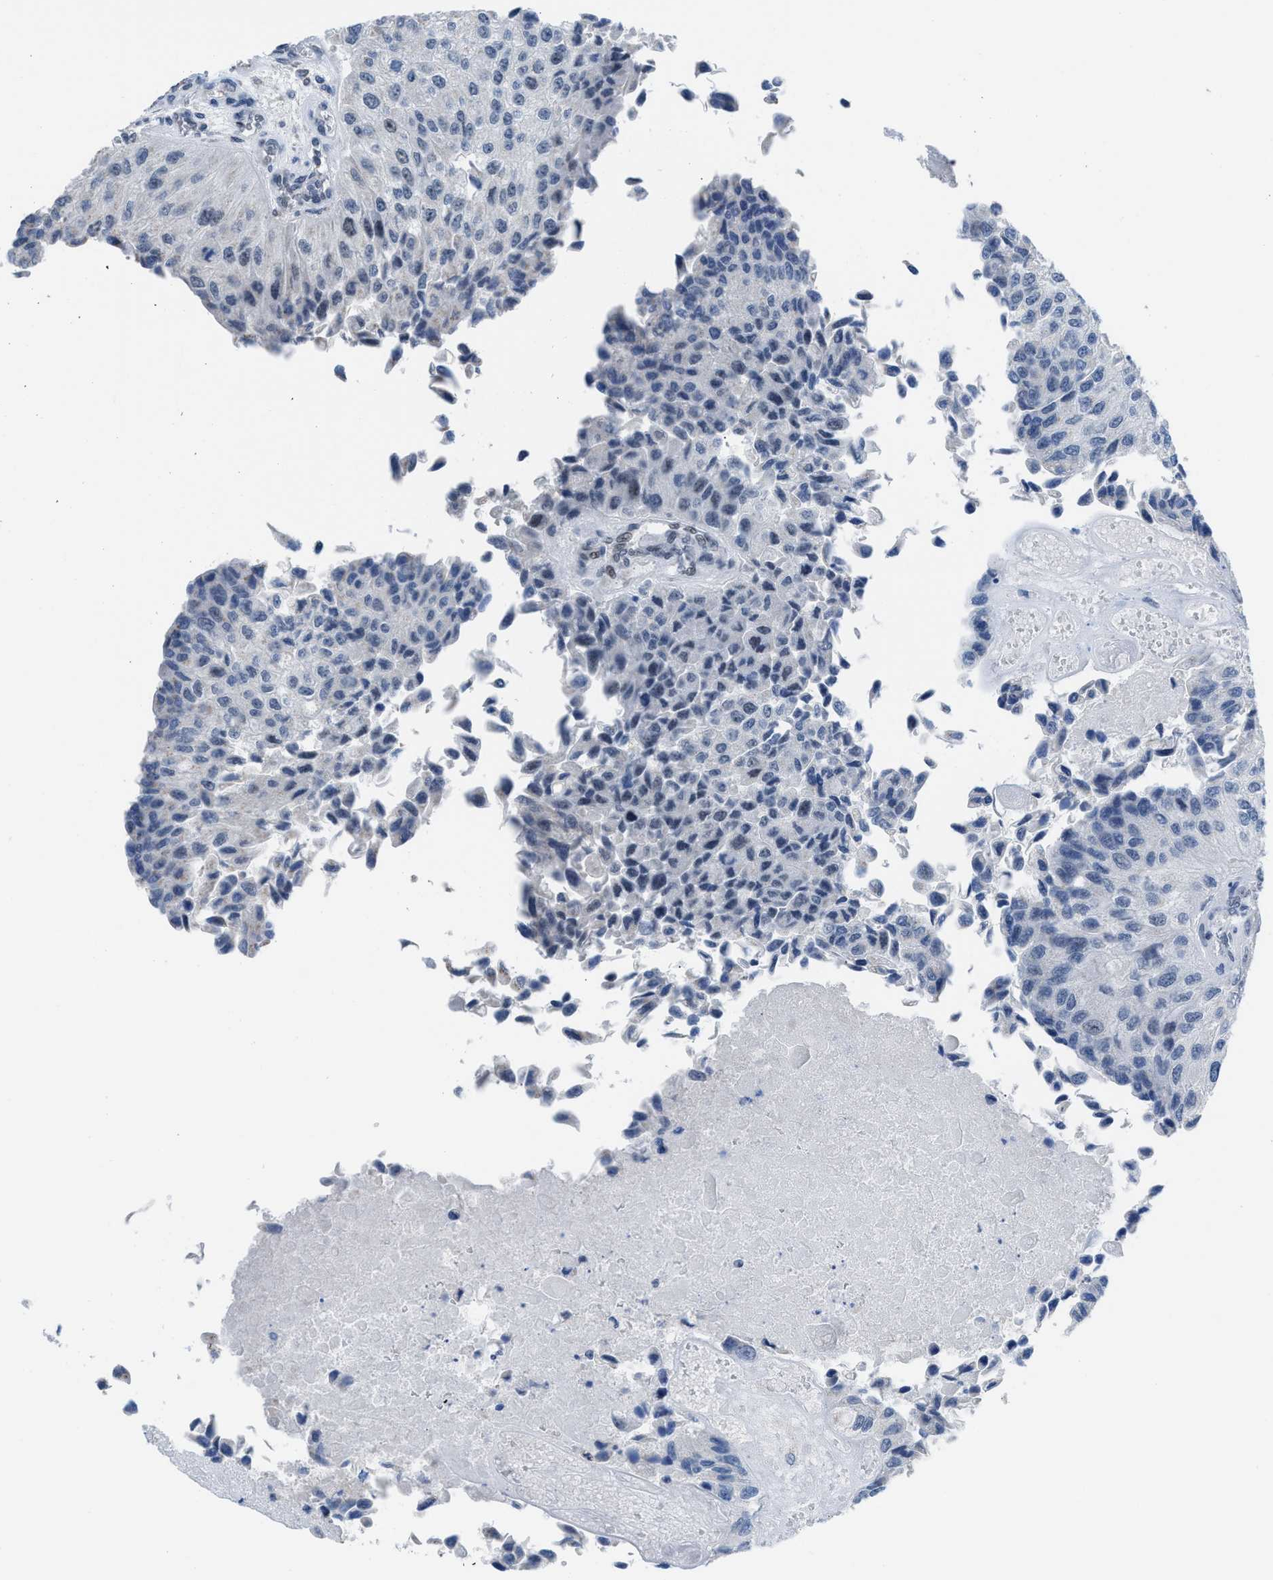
{"staining": {"intensity": "negative", "quantity": "none", "location": "none"}, "tissue": "urothelial cancer", "cell_type": "Tumor cells", "image_type": "cancer", "snomed": [{"axis": "morphology", "description": "Urothelial carcinoma, High grade"}, {"axis": "topography", "description": "Kidney"}, {"axis": "topography", "description": "Urinary bladder"}], "caption": "Immunohistochemistry (IHC) image of human urothelial cancer stained for a protein (brown), which demonstrates no expression in tumor cells. (DAB (3,3'-diaminobenzidine) IHC with hematoxylin counter stain).", "gene": "TERF2IP", "patient": {"sex": "male", "age": 77}}